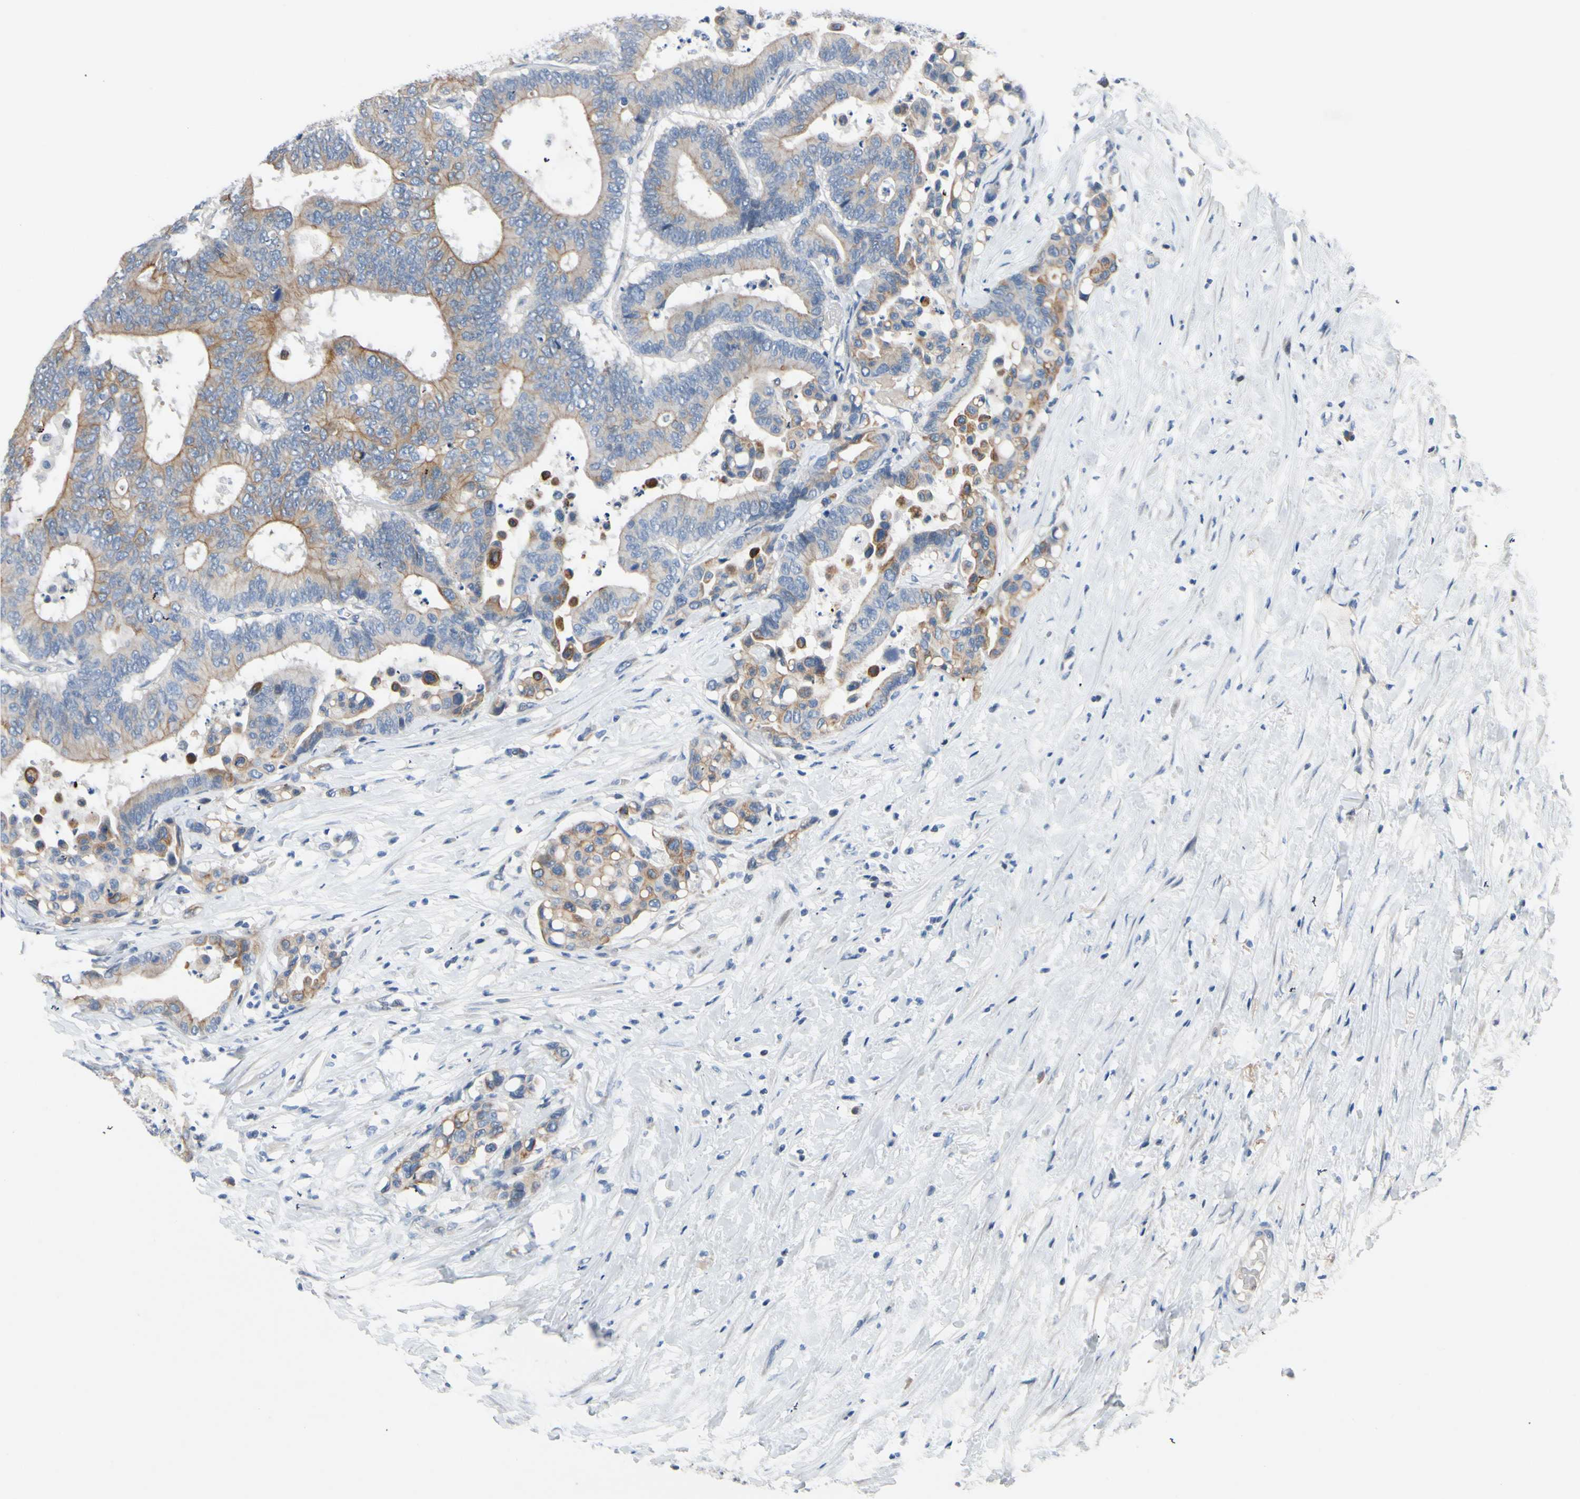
{"staining": {"intensity": "moderate", "quantity": "25%-75%", "location": "cytoplasmic/membranous"}, "tissue": "colorectal cancer", "cell_type": "Tumor cells", "image_type": "cancer", "snomed": [{"axis": "morphology", "description": "Normal tissue, NOS"}, {"axis": "morphology", "description": "Adenocarcinoma, NOS"}, {"axis": "topography", "description": "Colon"}], "caption": "Immunohistochemical staining of adenocarcinoma (colorectal) demonstrates moderate cytoplasmic/membranous protein staining in approximately 25%-75% of tumor cells.", "gene": "ZNF132", "patient": {"sex": "male", "age": 82}}